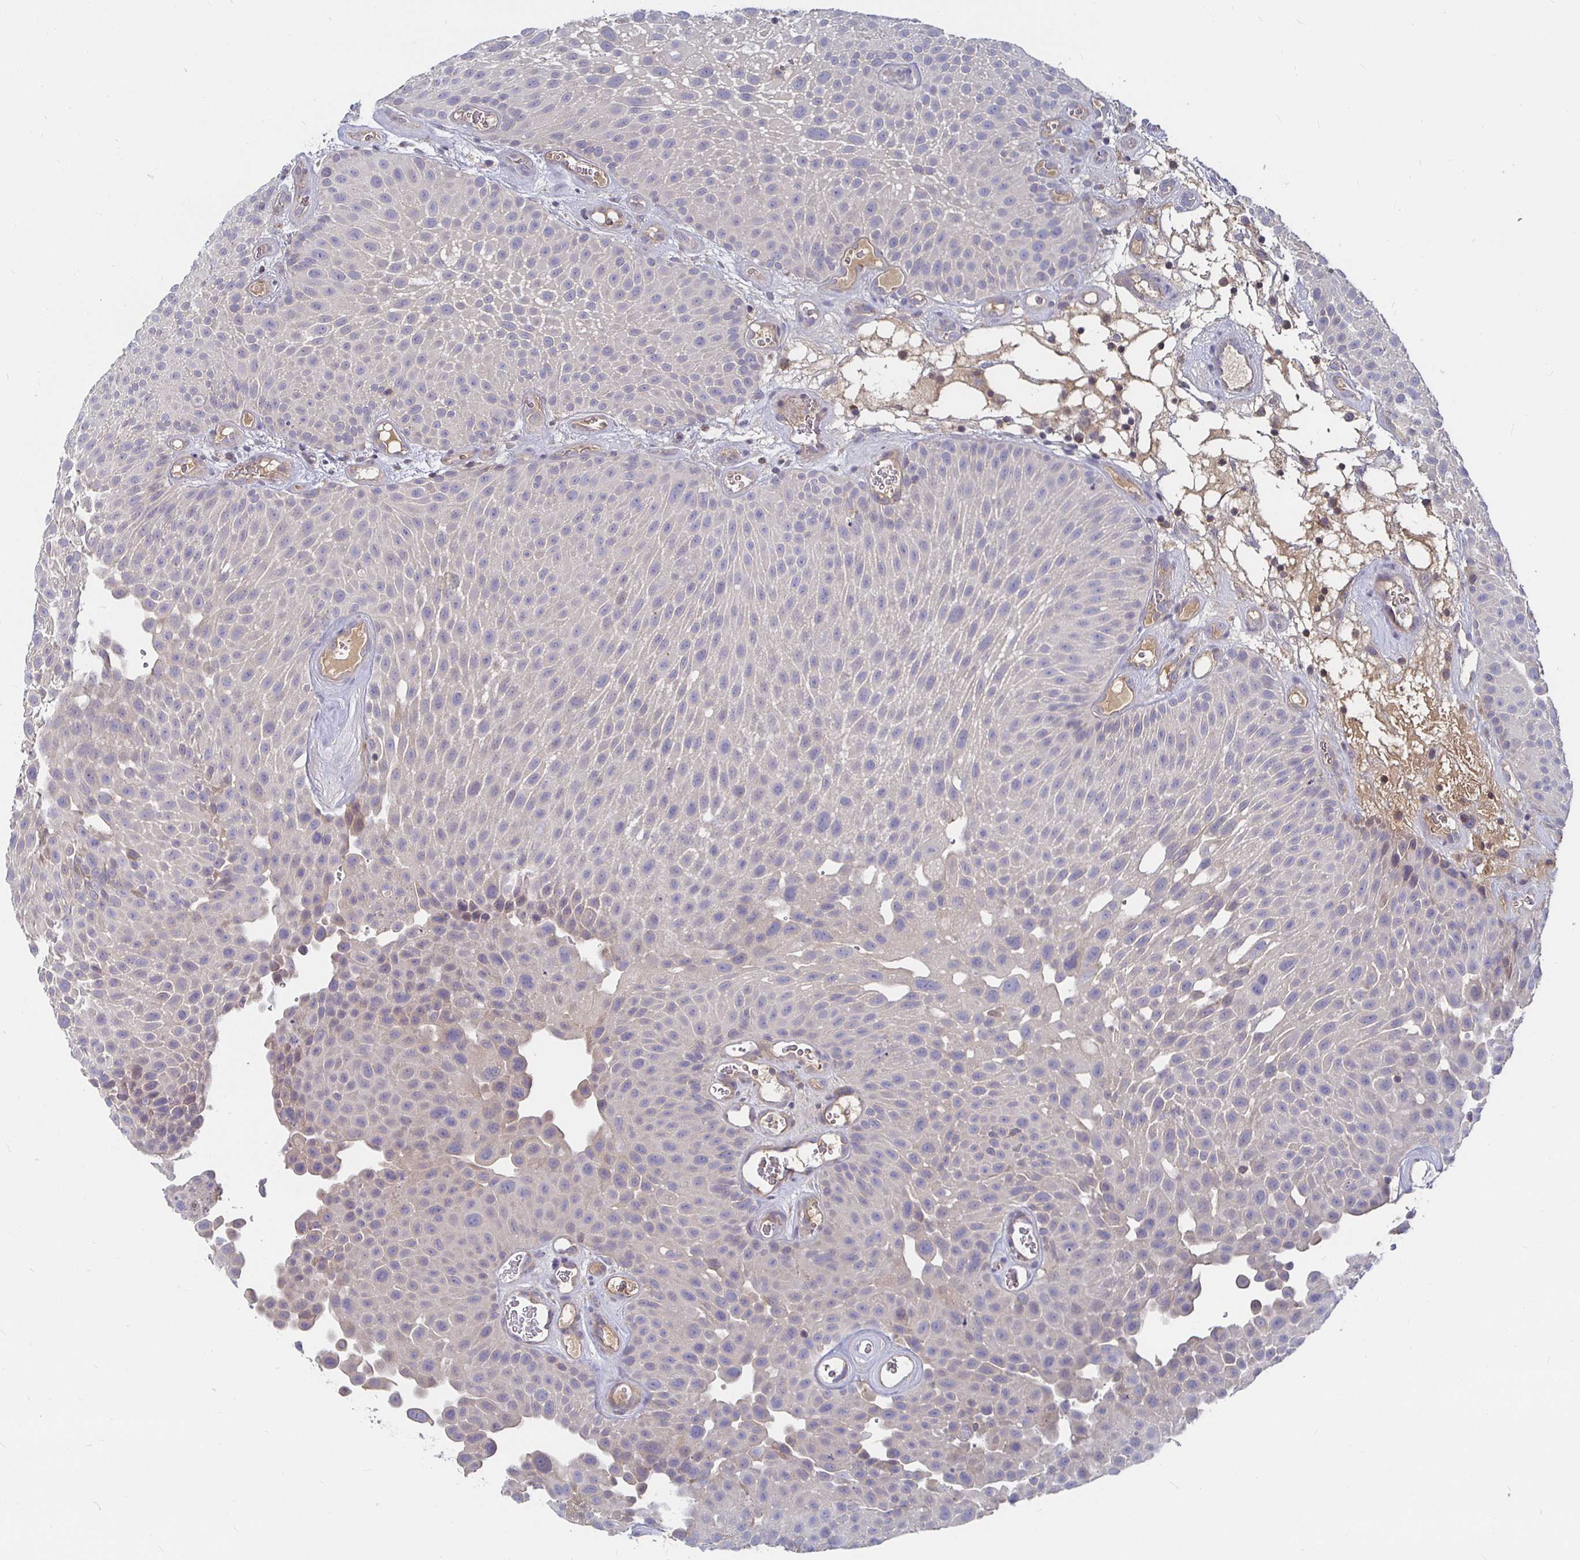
{"staining": {"intensity": "negative", "quantity": "none", "location": "none"}, "tissue": "urothelial cancer", "cell_type": "Tumor cells", "image_type": "cancer", "snomed": [{"axis": "morphology", "description": "Urothelial carcinoma, Low grade"}, {"axis": "topography", "description": "Urinary bladder"}], "caption": "DAB (3,3'-diaminobenzidine) immunohistochemical staining of urothelial cancer demonstrates no significant expression in tumor cells.", "gene": "RNF144B", "patient": {"sex": "male", "age": 72}}